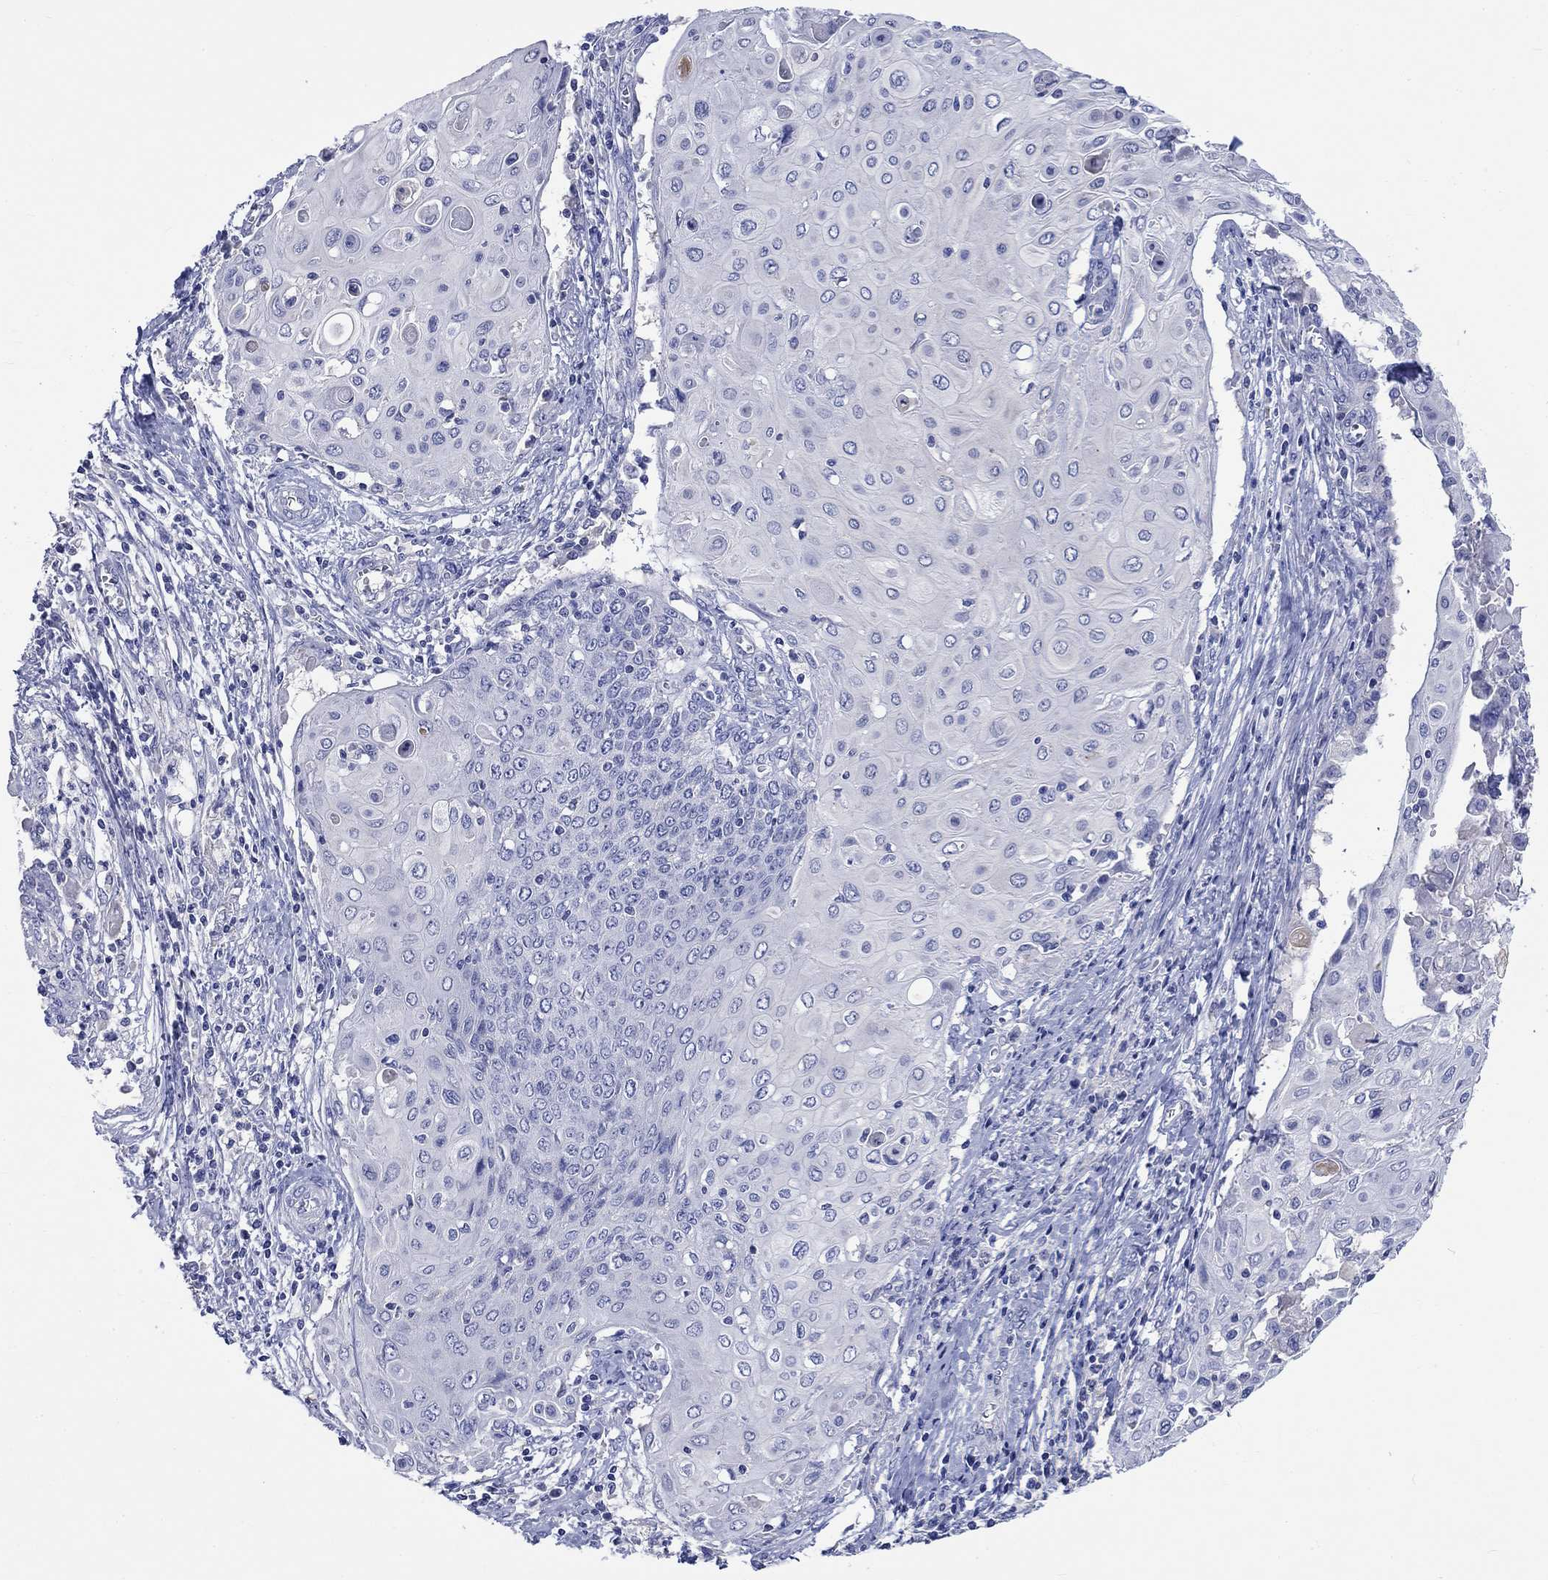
{"staining": {"intensity": "negative", "quantity": "none", "location": "none"}, "tissue": "cervical cancer", "cell_type": "Tumor cells", "image_type": "cancer", "snomed": [{"axis": "morphology", "description": "Squamous cell carcinoma, NOS"}, {"axis": "topography", "description": "Cervix"}], "caption": "DAB immunohistochemical staining of human cervical cancer displays no significant staining in tumor cells. (Immunohistochemistry (ihc), brightfield microscopy, high magnification).", "gene": "TOMM20L", "patient": {"sex": "female", "age": 39}}